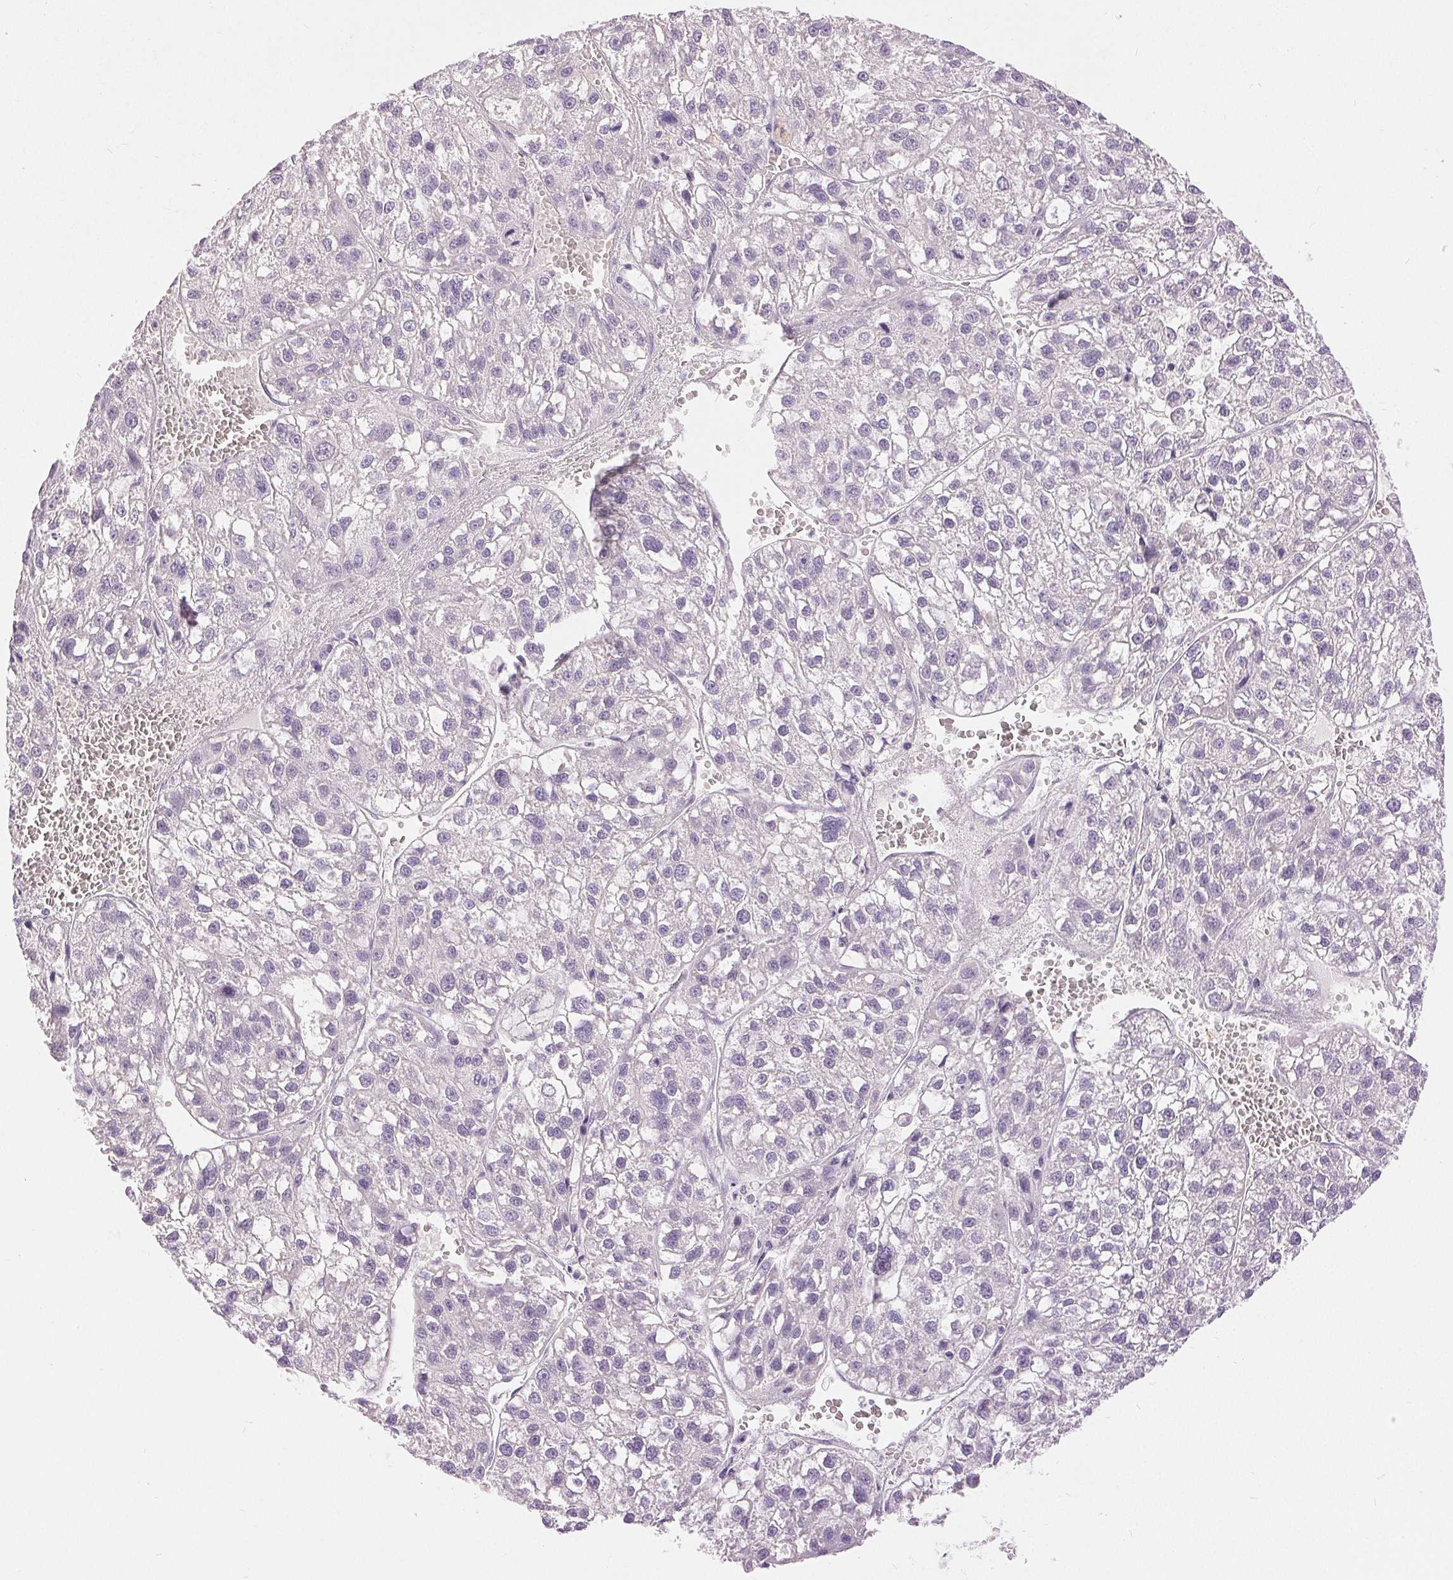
{"staining": {"intensity": "negative", "quantity": "none", "location": "none"}, "tissue": "liver cancer", "cell_type": "Tumor cells", "image_type": "cancer", "snomed": [{"axis": "morphology", "description": "Carcinoma, Hepatocellular, NOS"}, {"axis": "topography", "description": "Liver"}], "caption": "Immunohistochemistry histopathology image of human hepatocellular carcinoma (liver) stained for a protein (brown), which shows no staining in tumor cells.", "gene": "DSG3", "patient": {"sex": "female", "age": 70}}